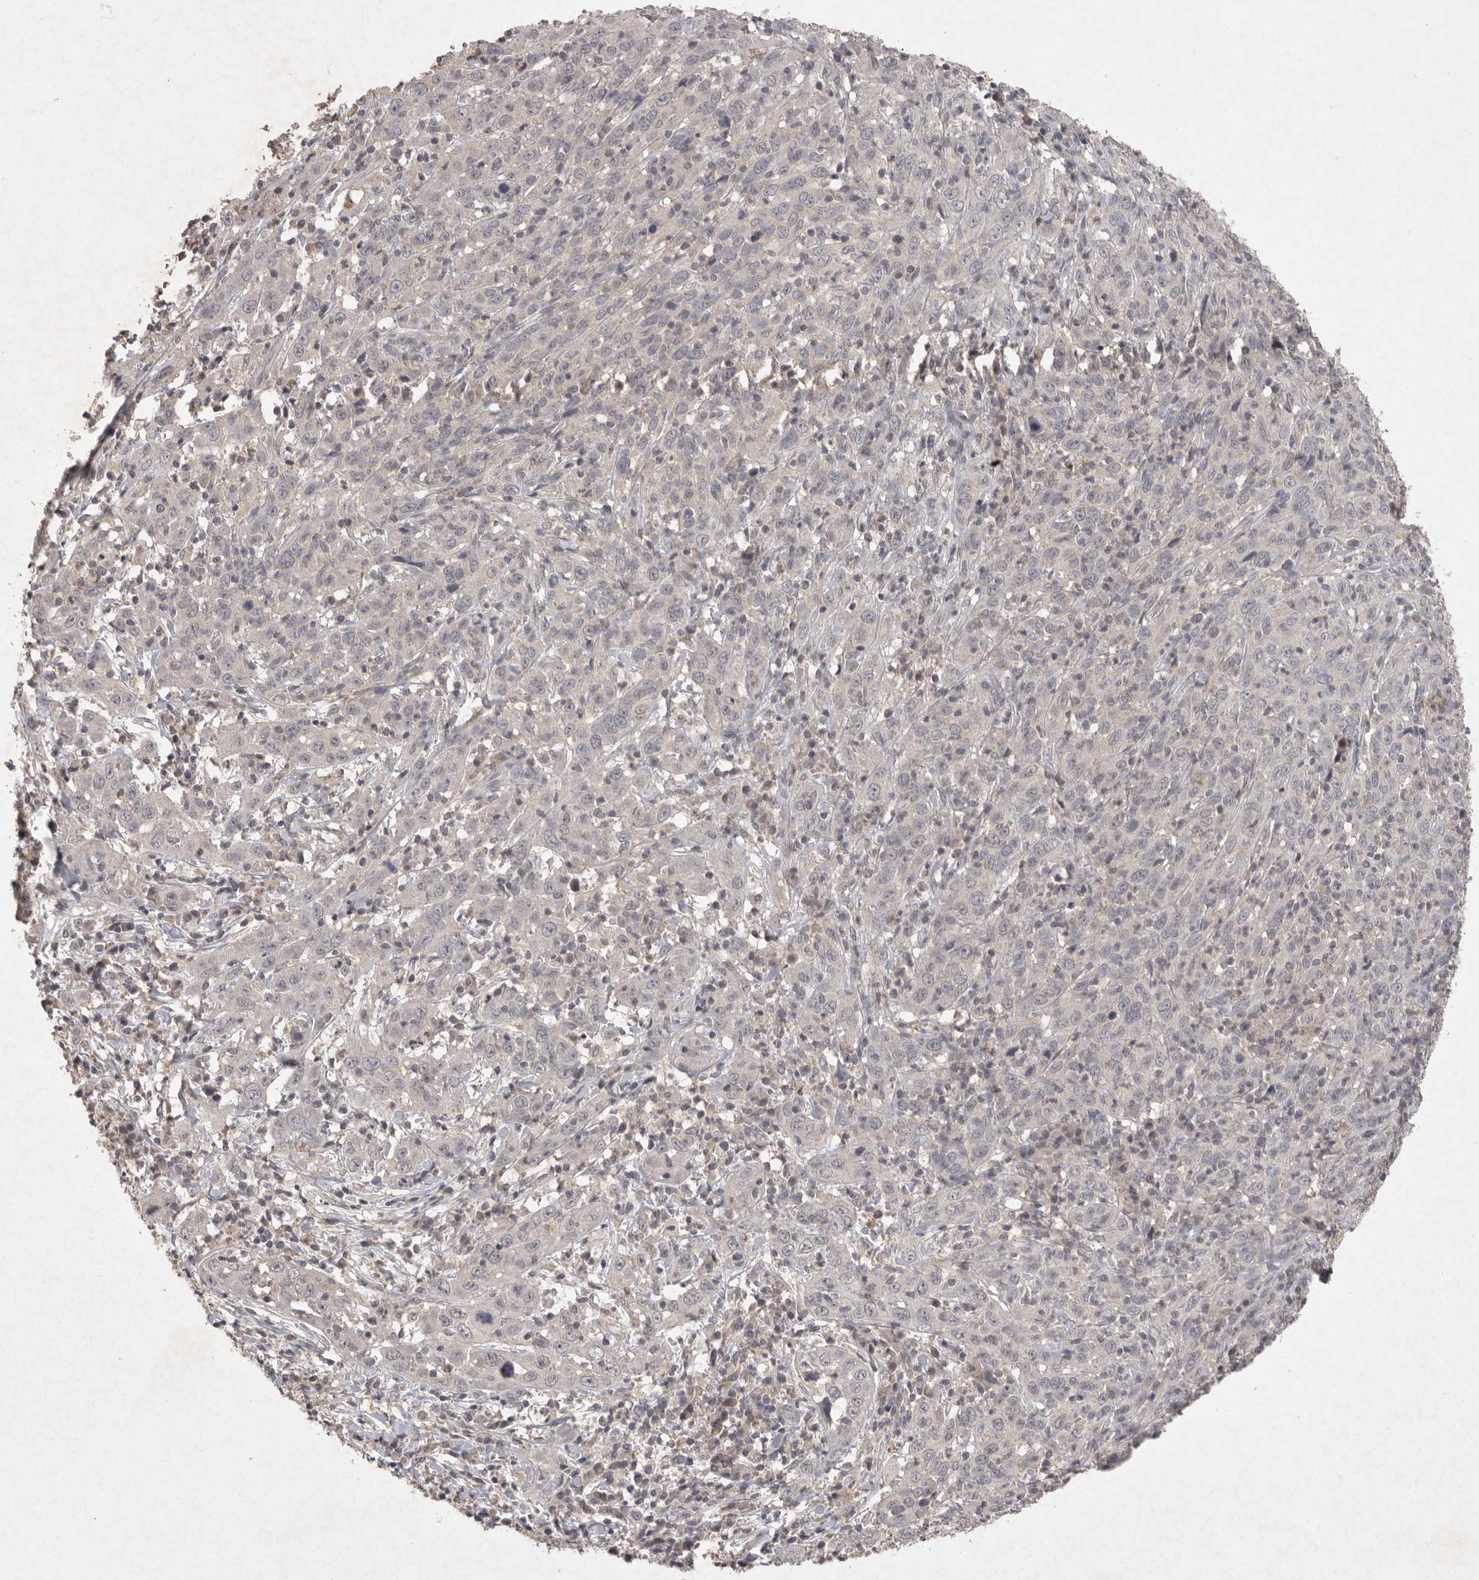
{"staining": {"intensity": "negative", "quantity": "none", "location": "none"}, "tissue": "cervical cancer", "cell_type": "Tumor cells", "image_type": "cancer", "snomed": [{"axis": "morphology", "description": "Squamous cell carcinoma, NOS"}, {"axis": "topography", "description": "Cervix"}], "caption": "Tumor cells are negative for brown protein staining in cervical cancer (squamous cell carcinoma).", "gene": "APLNR", "patient": {"sex": "female", "age": 46}}